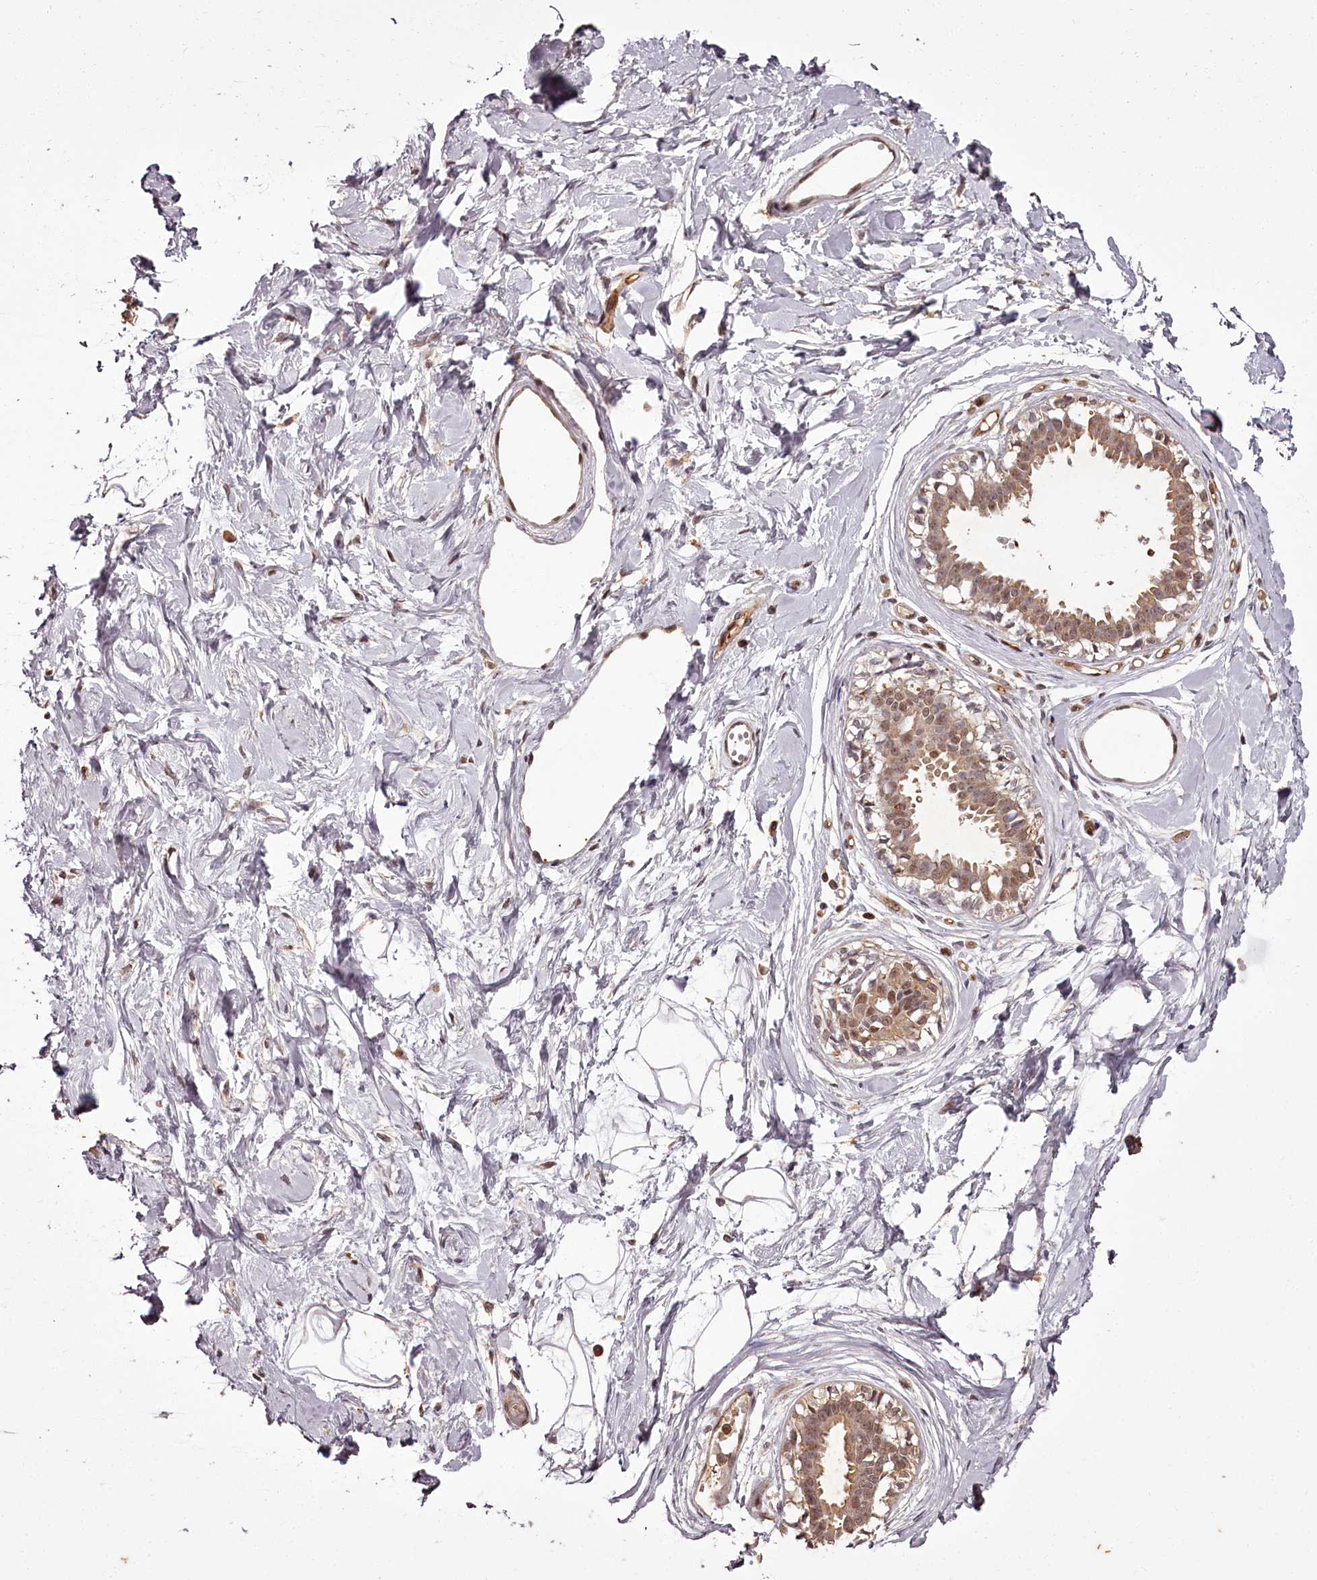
{"staining": {"intensity": "negative", "quantity": "none", "location": "none"}, "tissue": "breast", "cell_type": "Adipocytes", "image_type": "normal", "snomed": [{"axis": "morphology", "description": "Normal tissue, NOS"}, {"axis": "topography", "description": "Breast"}], "caption": "DAB immunohistochemical staining of benign human breast displays no significant staining in adipocytes. Nuclei are stained in blue.", "gene": "NPRL2", "patient": {"sex": "female", "age": 45}}